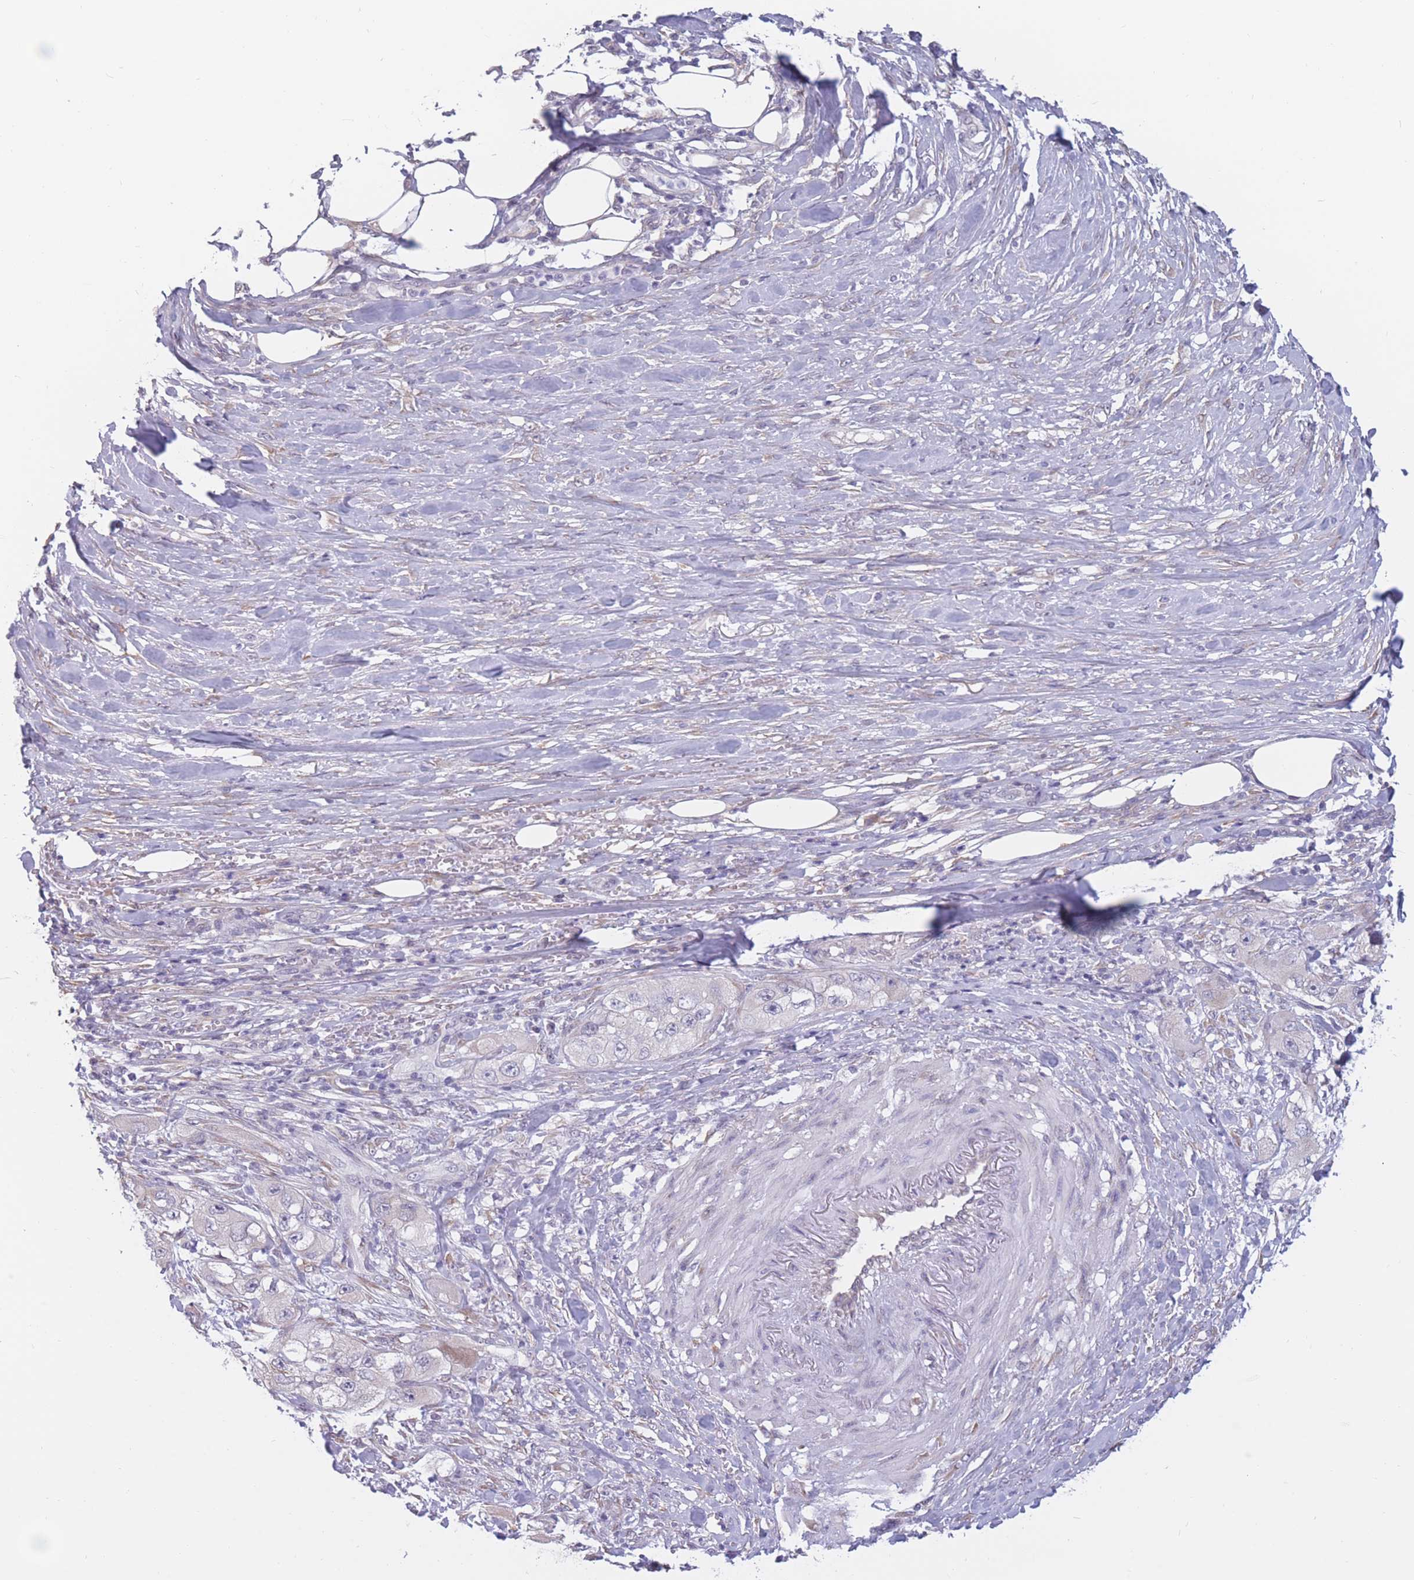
{"staining": {"intensity": "negative", "quantity": "none", "location": "none"}, "tissue": "skin cancer", "cell_type": "Tumor cells", "image_type": "cancer", "snomed": [{"axis": "morphology", "description": "Squamous cell carcinoma, NOS"}, {"axis": "topography", "description": "Skin"}, {"axis": "topography", "description": "Subcutis"}], "caption": "Tumor cells are negative for protein expression in human skin cancer.", "gene": "COL27A1", "patient": {"sex": "male", "age": 73}}